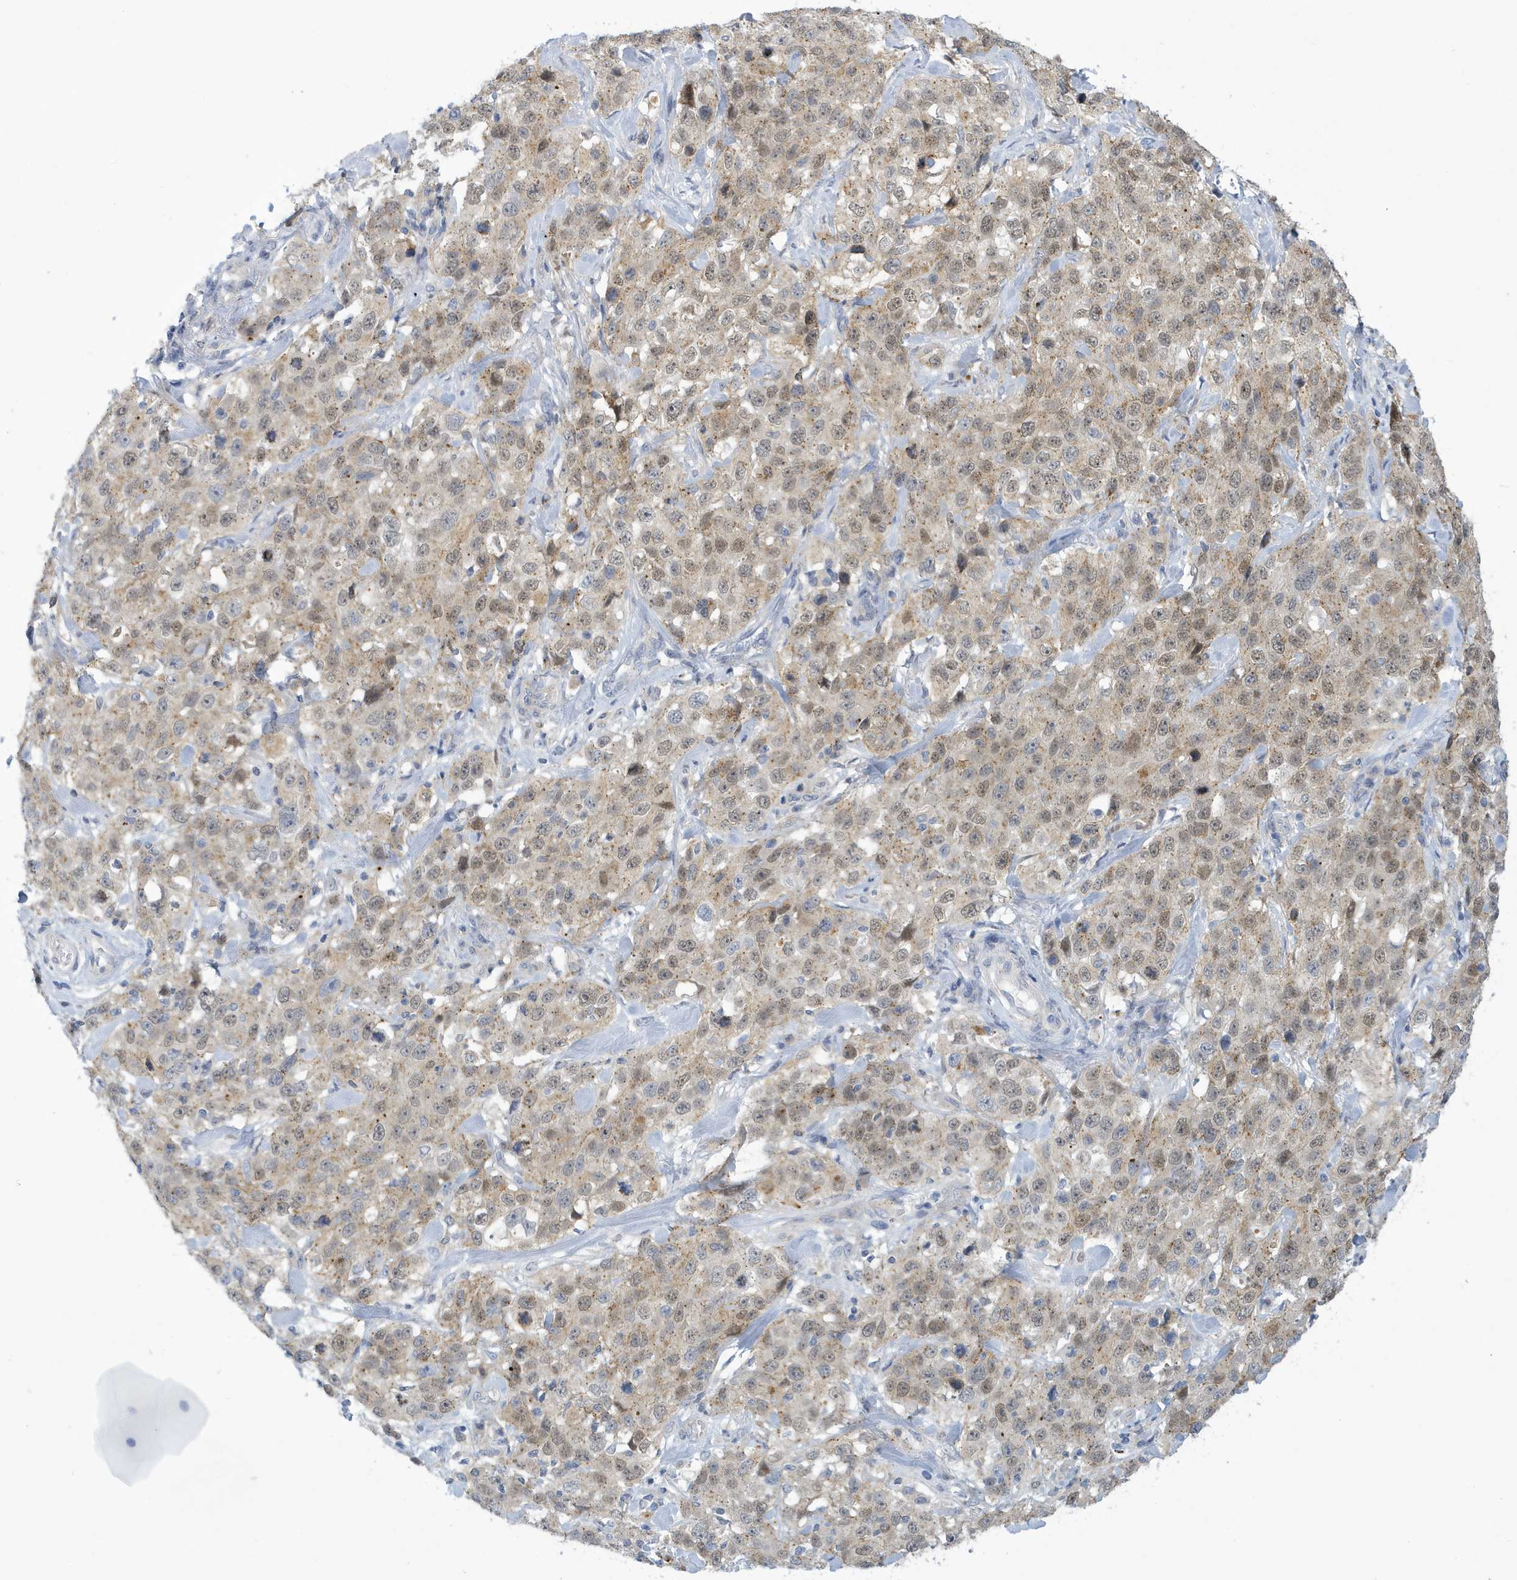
{"staining": {"intensity": "weak", "quantity": ">75%", "location": "cytoplasmic/membranous,nuclear"}, "tissue": "stomach cancer", "cell_type": "Tumor cells", "image_type": "cancer", "snomed": [{"axis": "morphology", "description": "Normal tissue, NOS"}, {"axis": "morphology", "description": "Adenocarcinoma, NOS"}, {"axis": "topography", "description": "Lymph node"}, {"axis": "topography", "description": "Stomach"}], "caption": "Adenocarcinoma (stomach) tissue shows weak cytoplasmic/membranous and nuclear positivity in approximately >75% of tumor cells, visualized by immunohistochemistry. The protein of interest is stained brown, and the nuclei are stained in blue (DAB IHC with brightfield microscopy, high magnification).", "gene": "VTA1", "patient": {"sex": "male", "age": 48}}